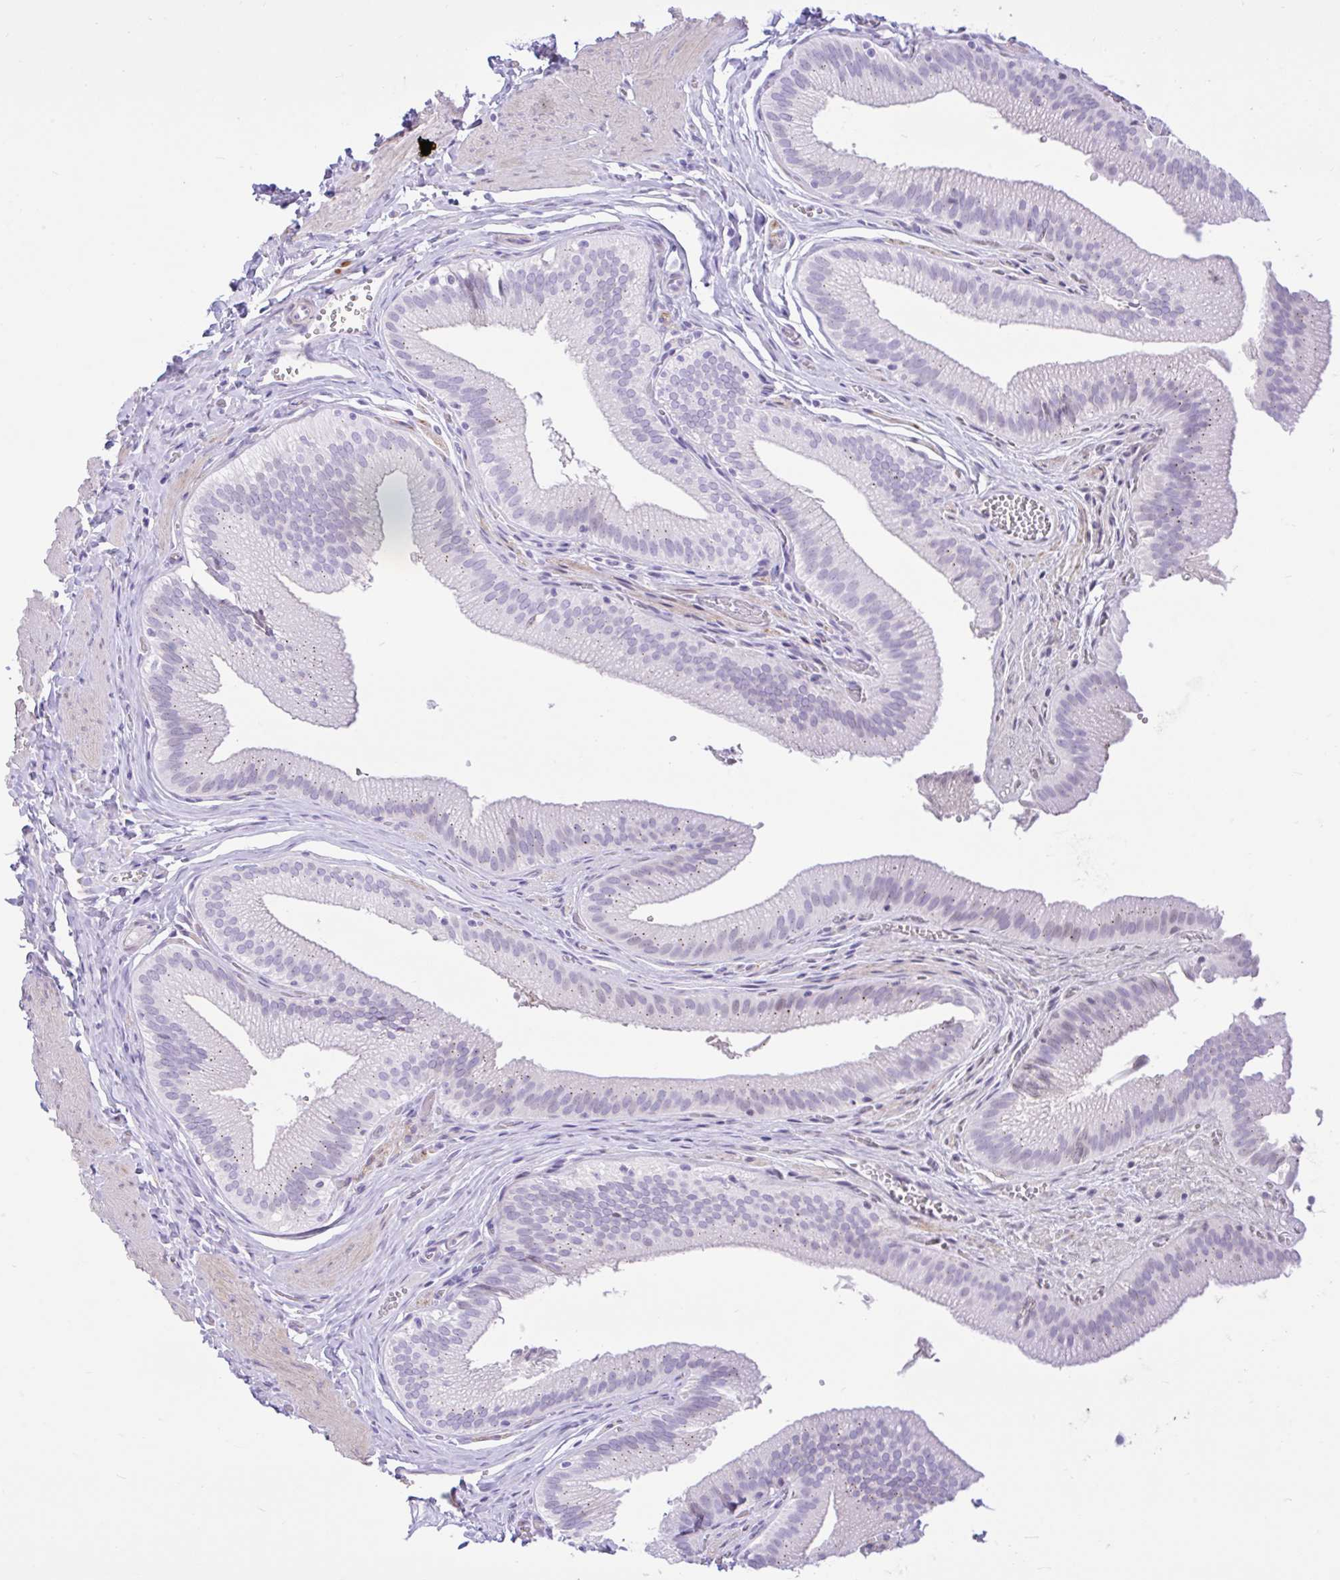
{"staining": {"intensity": "negative", "quantity": "none", "location": "none"}, "tissue": "gallbladder", "cell_type": "Glandular cells", "image_type": "normal", "snomed": [{"axis": "morphology", "description": "Normal tissue, NOS"}, {"axis": "topography", "description": "Gallbladder"}, {"axis": "topography", "description": "Peripheral nerve tissue"}], "caption": "Protein analysis of benign gallbladder shows no significant staining in glandular cells.", "gene": "REEP1", "patient": {"sex": "male", "age": 17}}